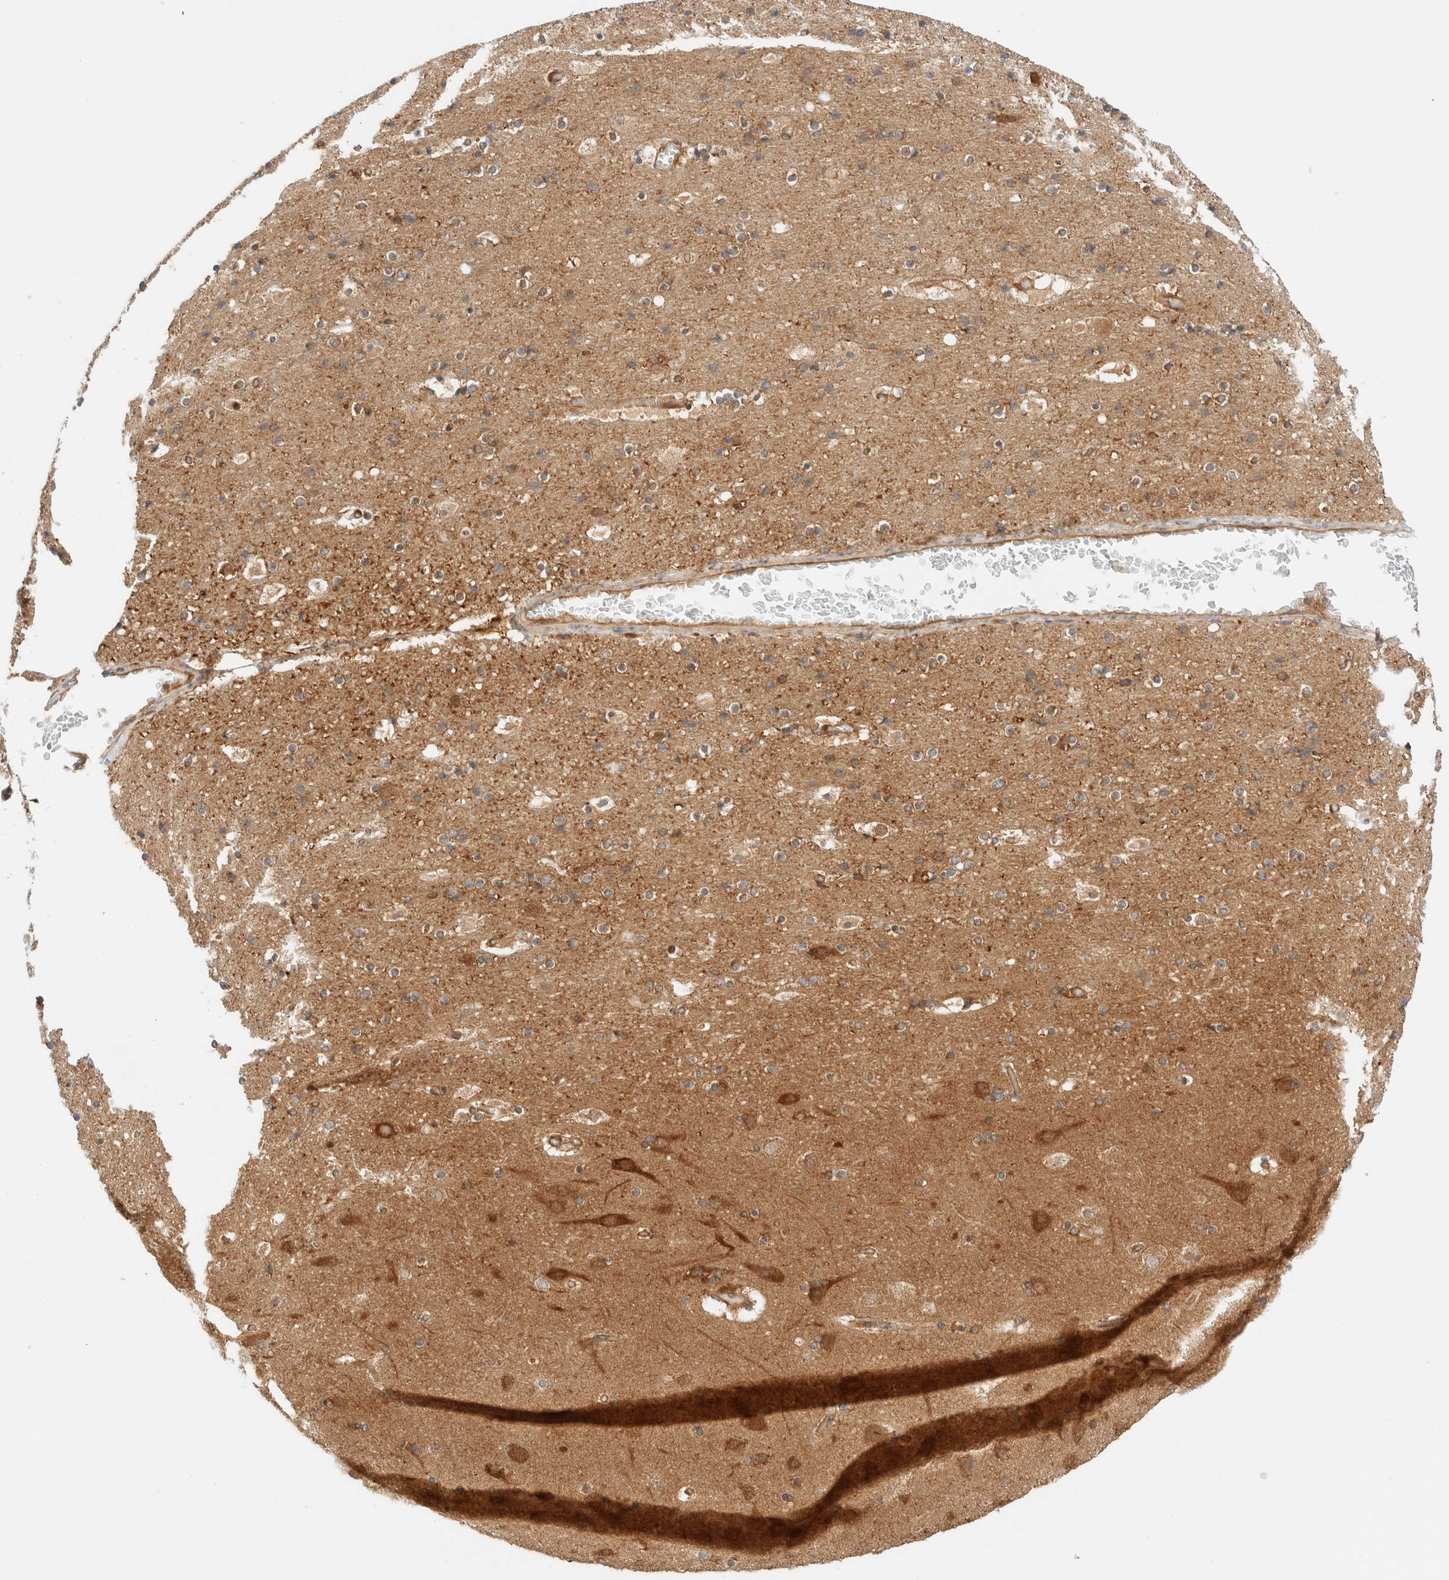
{"staining": {"intensity": "moderate", "quantity": ">75%", "location": "cytoplasmic/membranous"}, "tissue": "cerebral cortex", "cell_type": "Endothelial cells", "image_type": "normal", "snomed": [{"axis": "morphology", "description": "Normal tissue, NOS"}, {"axis": "topography", "description": "Cerebral cortex"}], "caption": "Immunohistochemical staining of unremarkable cerebral cortex shows >75% levels of moderate cytoplasmic/membranous protein staining in about >75% of endothelial cells.", "gene": "RABEP1", "patient": {"sex": "male", "age": 57}}